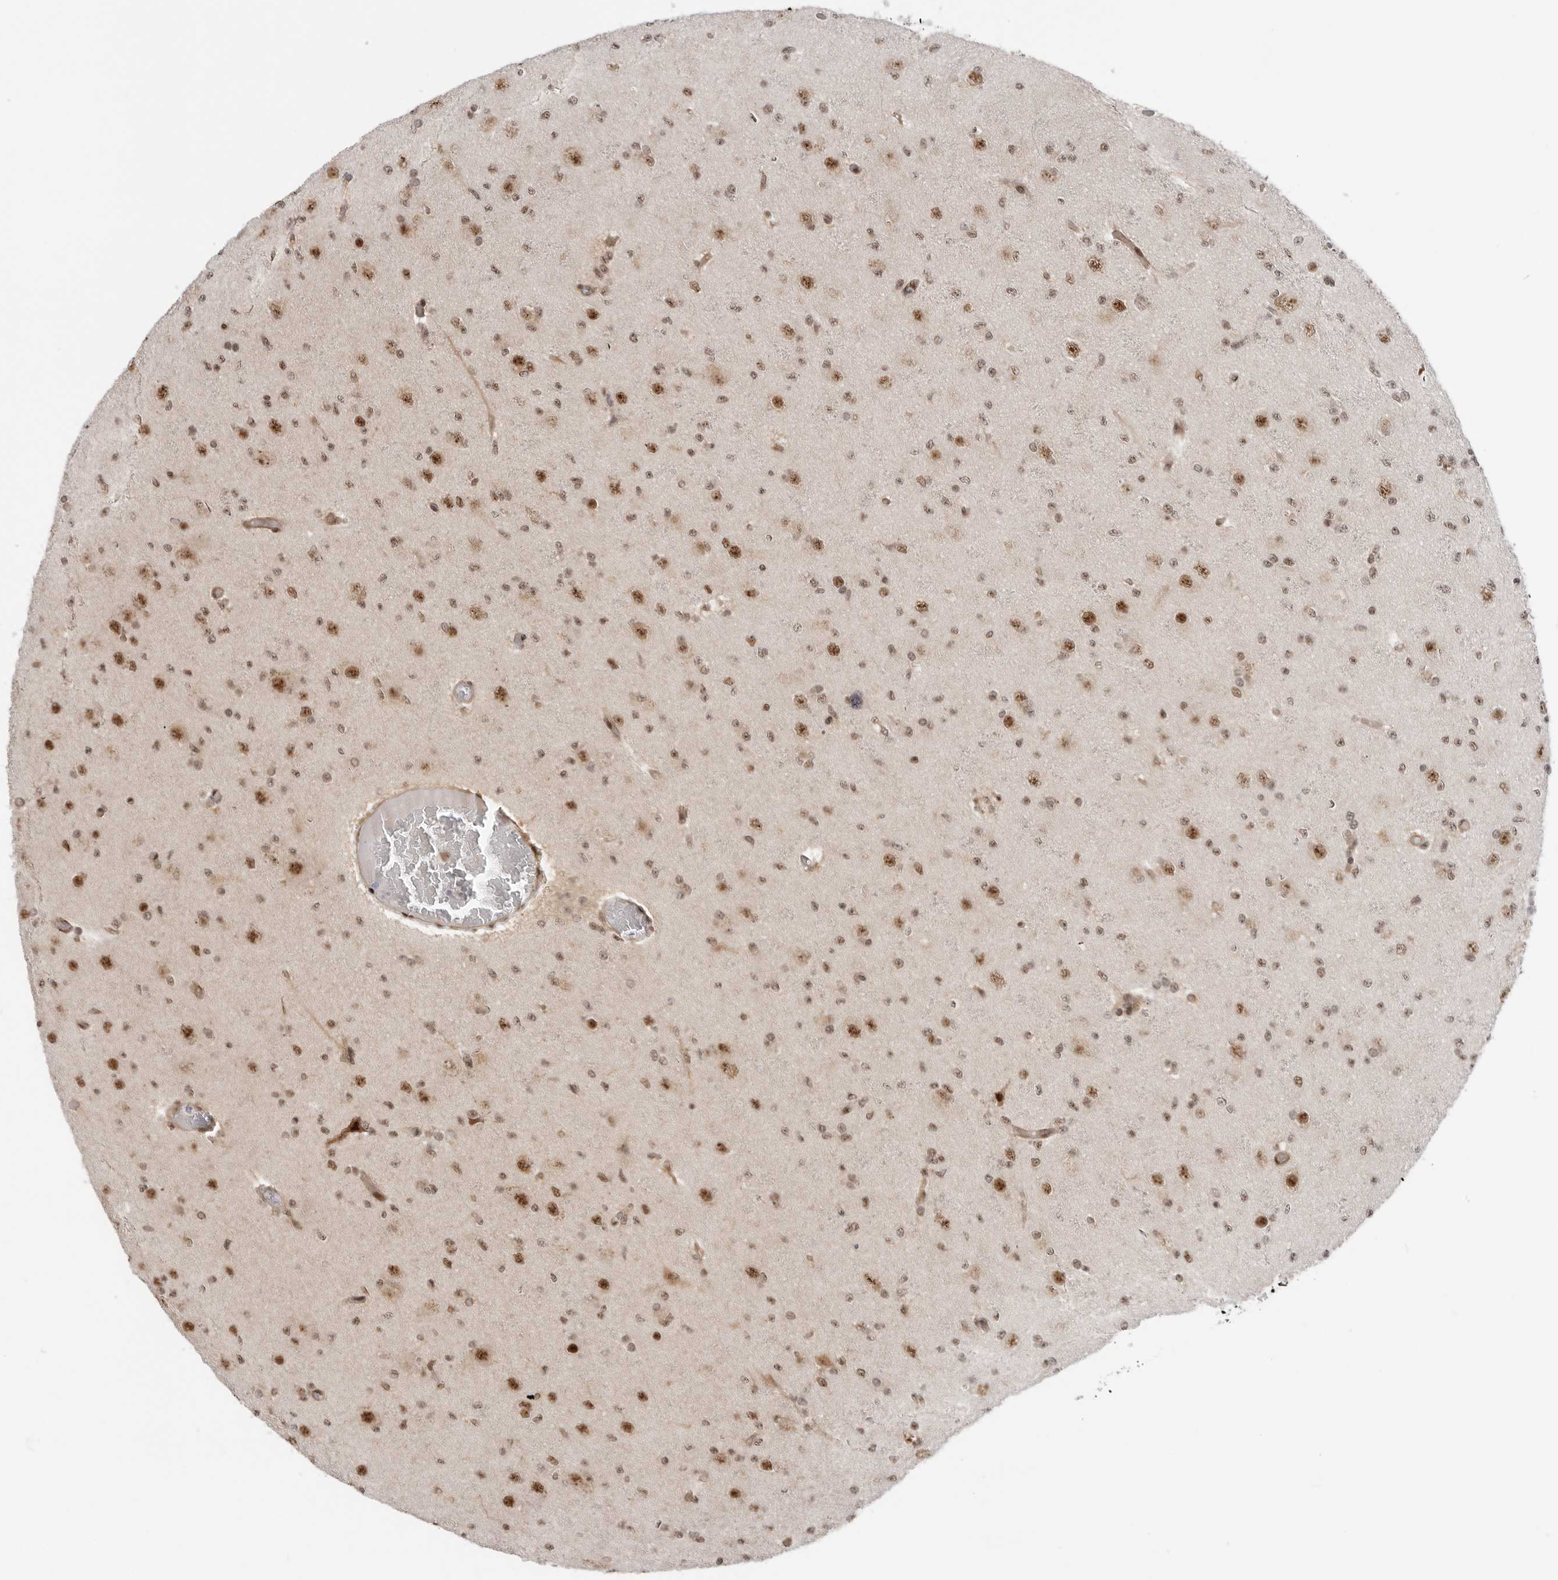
{"staining": {"intensity": "moderate", "quantity": ">75%", "location": "nuclear"}, "tissue": "glioma", "cell_type": "Tumor cells", "image_type": "cancer", "snomed": [{"axis": "morphology", "description": "Glioma, malignant, Low grade"}, {"axis": "topography", "description": "Brain"}], "caption": "Immunohistochemistry (DAB (3,3'-diaminobenzidine)) staining of glioma shows moderate nuclear protein expression in approximately >75% of tumor cells.", "gene": "GPATCH2", "patient": {"sex": "female", "age": 22}}